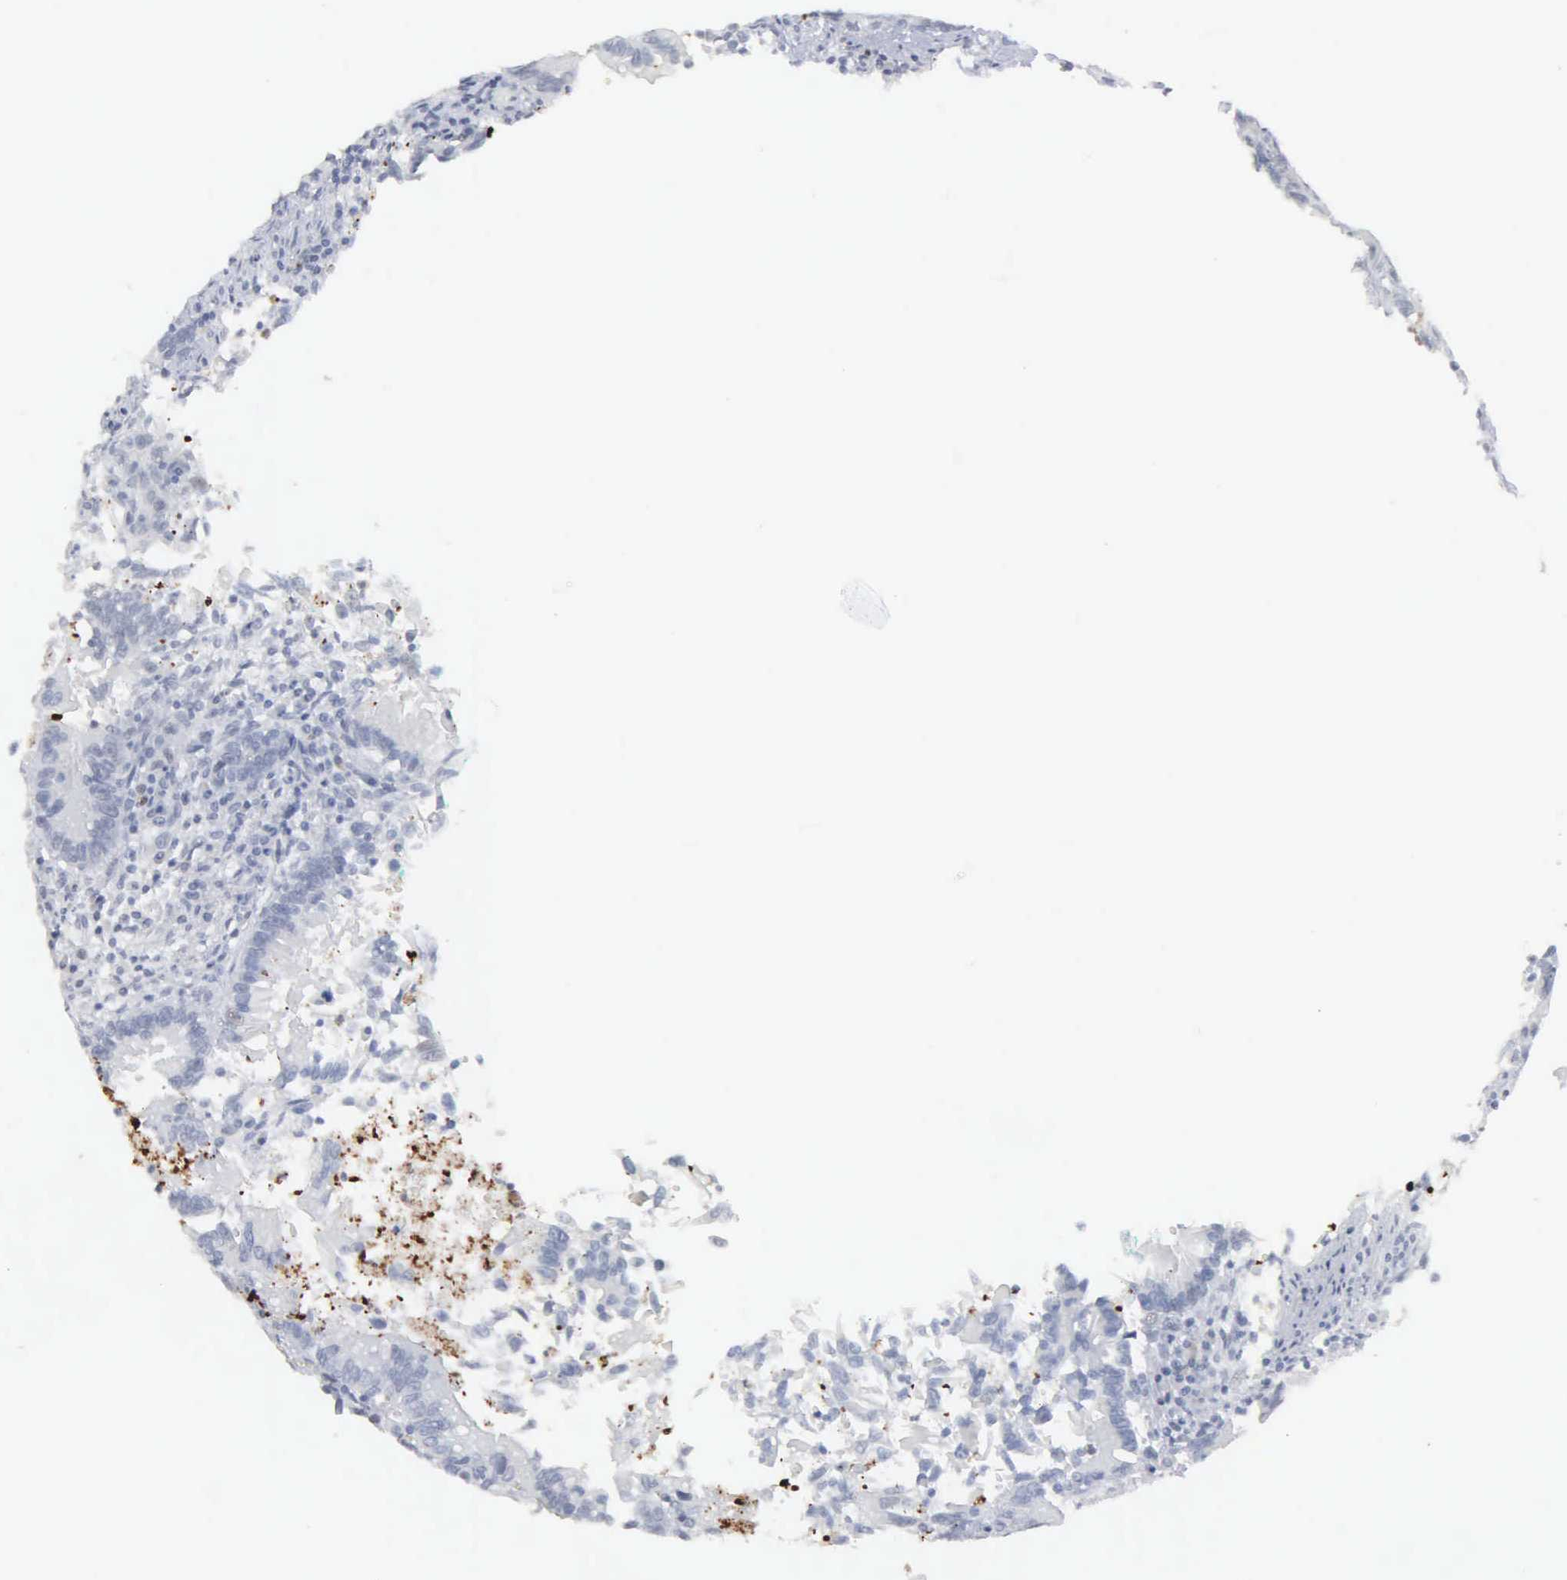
{"staining": {"intensity": "negative", "quantity": "none", "location": "none"}, "tissue": "colorectal cancer", "cell_type": "Tumor cells", "image_type": "cancer", "snomed": [{"axis": "morphology", "description": "Adenocarcinoma, NOS"}, {"axis": "topography", "description": "Rectum"}], "caption": "High magnification brightfield microscopy of adenocarcinoma (colorectal) stained with DAB (brown) and counterstained with hematoxylin (blue): tumor cells show no significant positivity.", "gene": "SPIN3", "patient": {"sex": "female", "age": 81}}